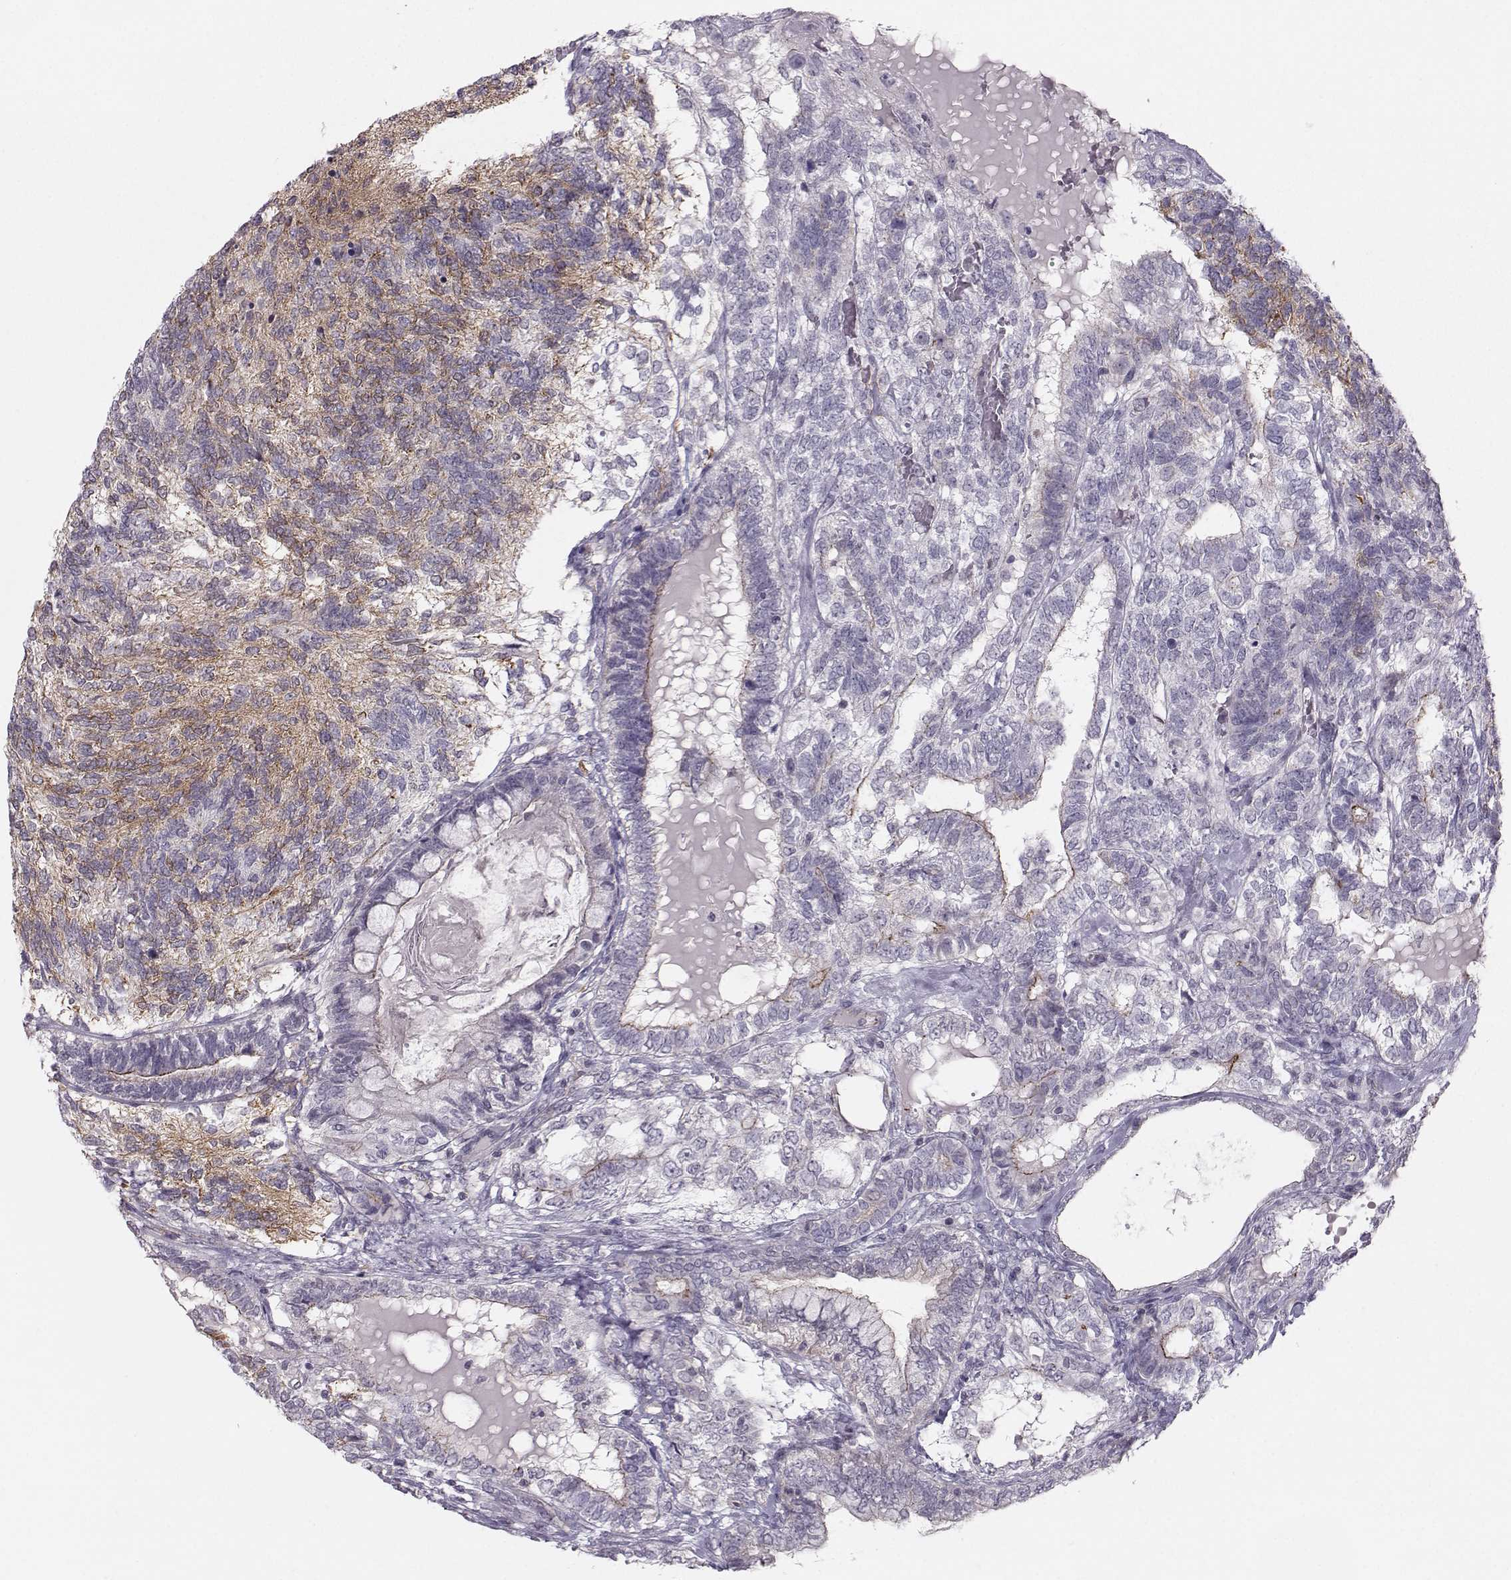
{"staining": {"intensity": "moderate", "quantity": "25%-75%", "location": "cytoplasmic/membranous"}, "tissue": "testis cancer", "cell_type": "Tumor cells", "image_type": "cancer", "snomed": [{"axis": "morphology", "description": "Seminoma, NOS"}, {"axis": "morphology", "description": "Carcinoma, Embryonal, NOS"}, {"axis": "topography", "description": "Testis"}], "caption": "IHC of human testis cancer shows medium levels of moderate cytoplasmic/membranous expression in approximately 25%-75% of tumor cells.", "gene": "MAST1", "patient": {"sex": "male", "age": 41}}